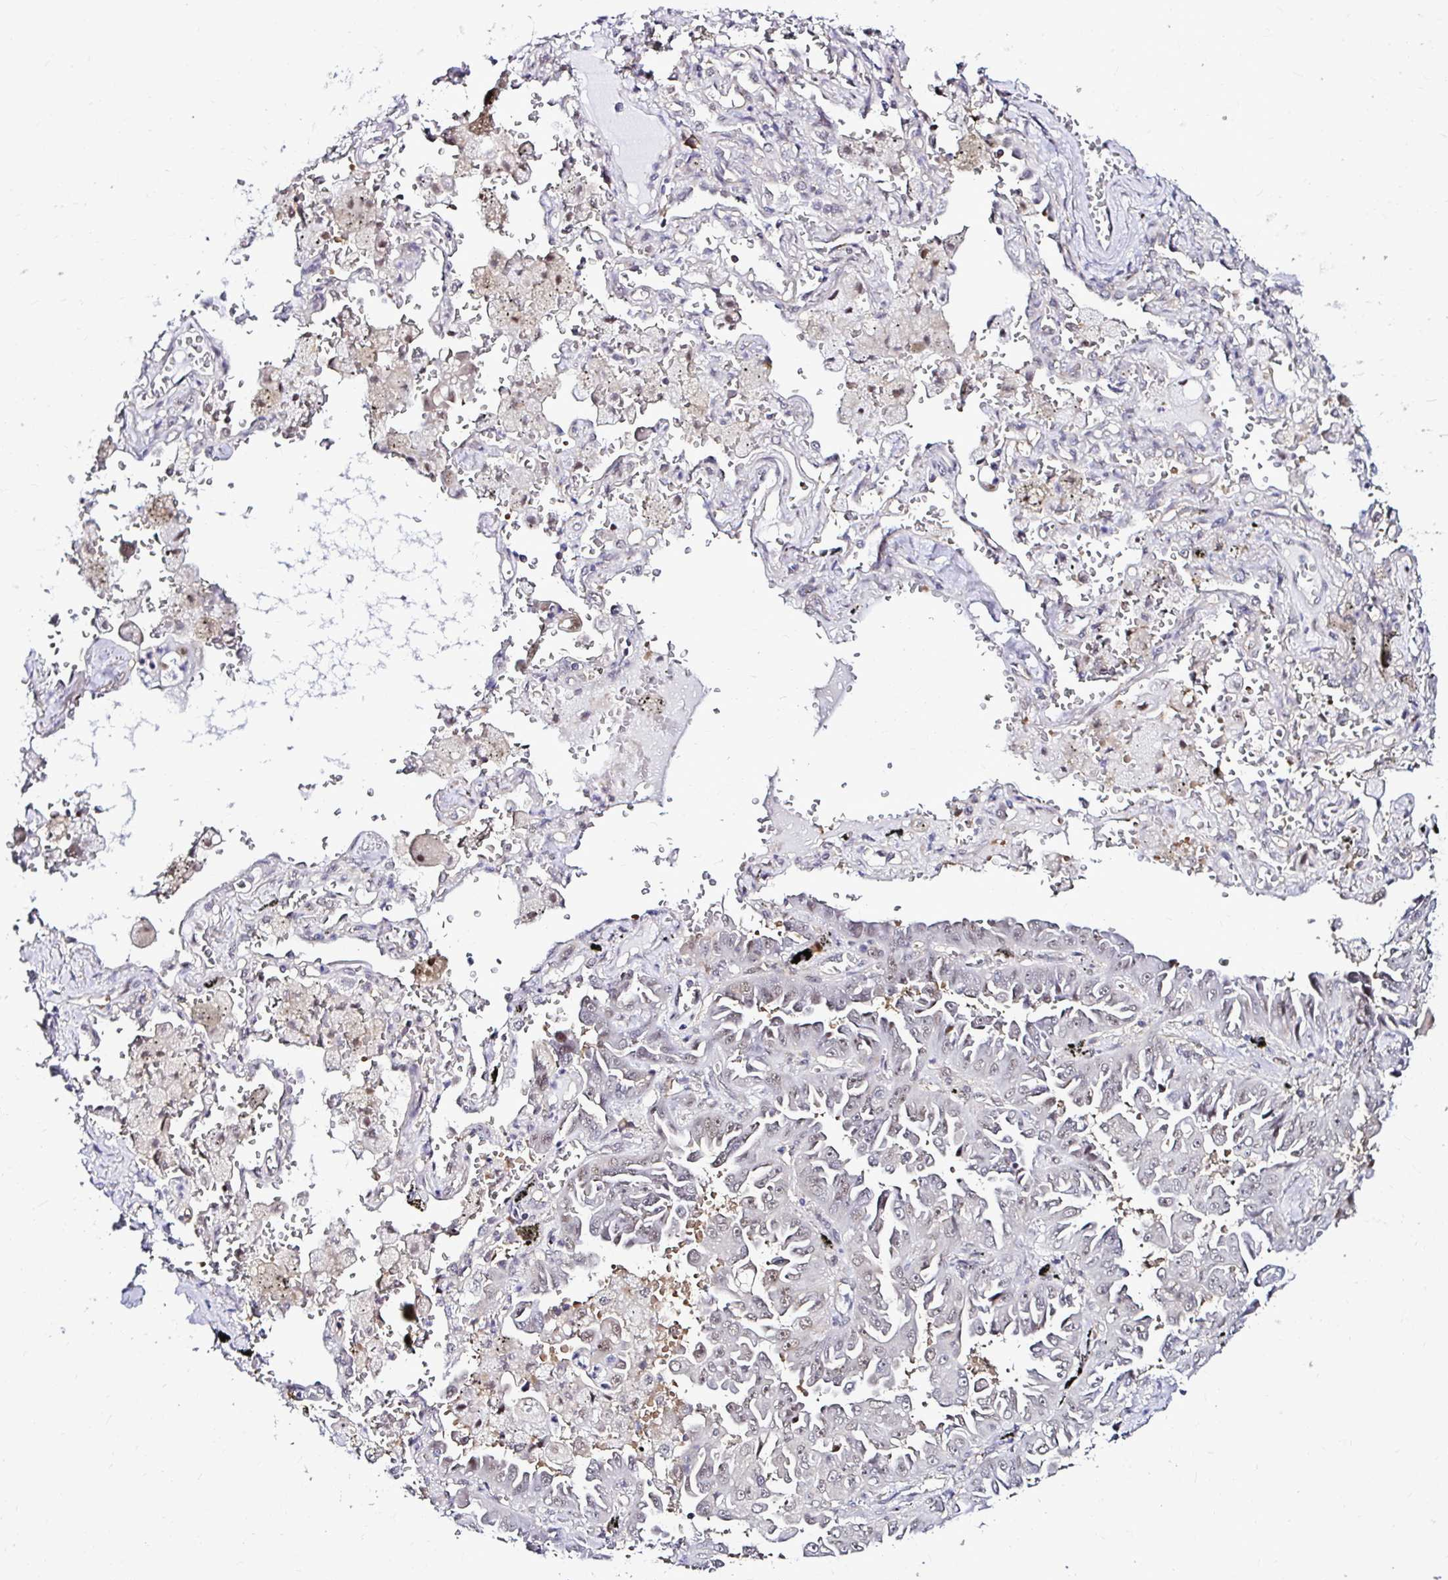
{"staining": {"intensity": "weak", "quantity": "25%-75%", "location": "nuclear"}, "tissue": "lung cancer", "cell_type": "Tumor cells", "image_type": "cancer", "snomed": [{"axis": "morphology", "description": "Adenocarcinoma, NOS"}, {"axis": "topography", "description": "Lung"}], "caption": "Immunohistochemistry (IHC) (DAB) staining of lung adenocarcinoma reveals weak nuclear protein positivity in about 25%-75% of tumor cells.", "gene": "PSMD3", "patient": {"sex": "female", "age": 52}}